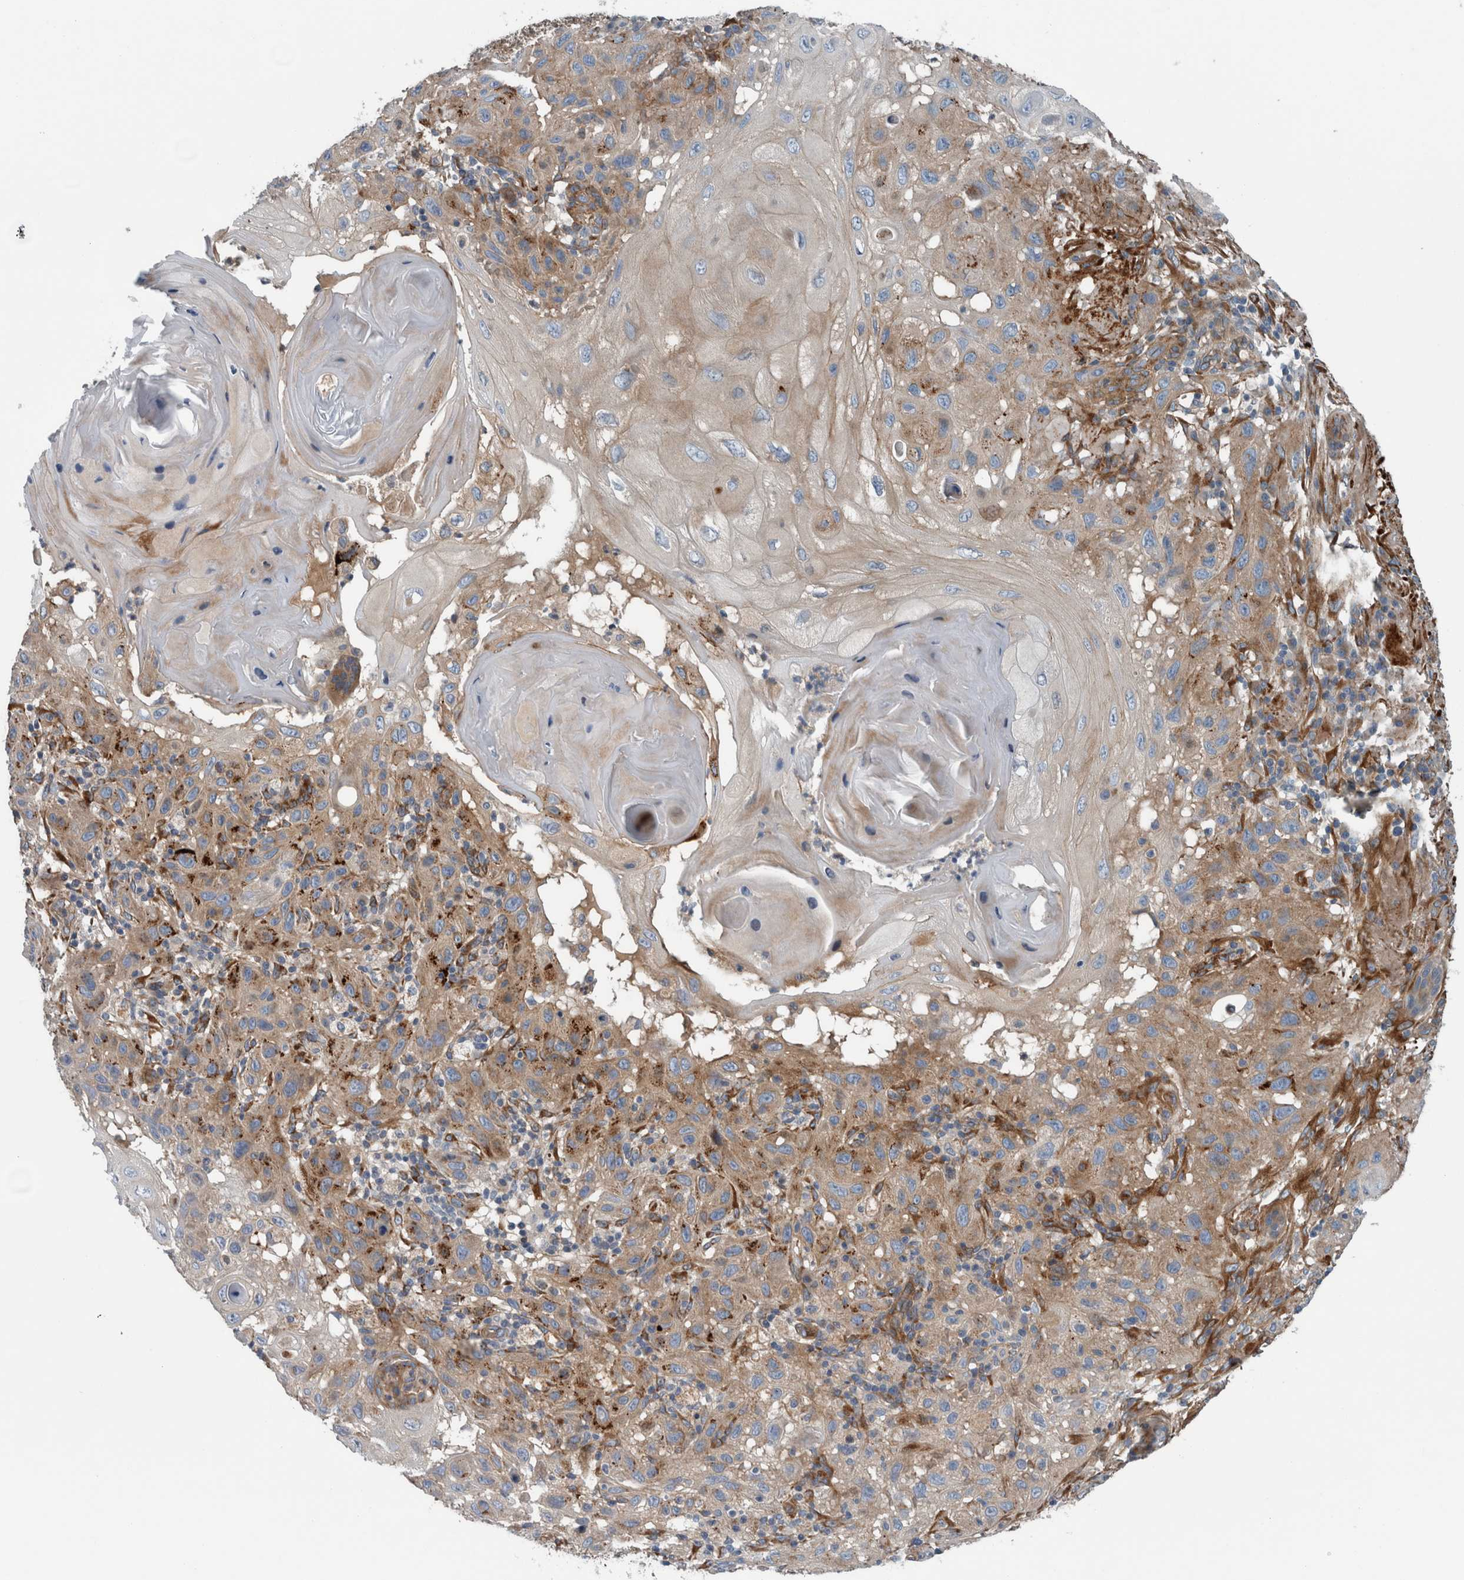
{"staining": {"intensity": "strong", "quantity": "25%-75%", "location": "cytoplasmic/membranous"}, "tissue": "skin cancer", "cell_type": "Tumor cells", "image_type": "cancer", "snomed": [{"axis": "morphology", "description": "Normal tissue, NOS"}, {"axis": "morphology", "description": "Squamous cell carcinoma, NOS"}, {"axis": "topography", "description": "Skin"}], "caption": "Skin squamous cell carcinoma stained with immunohistochemistry (IHC) reveals strong cytoplasmic/membranous positivity in about 25%-75% of tumor cells. (DAB (3,3'-diaminobenzidine) = brown stain, brightfield microscopy at high magnification).", "gene": "GLT8D2", "patient": {"sex": "female", "age": 96}}